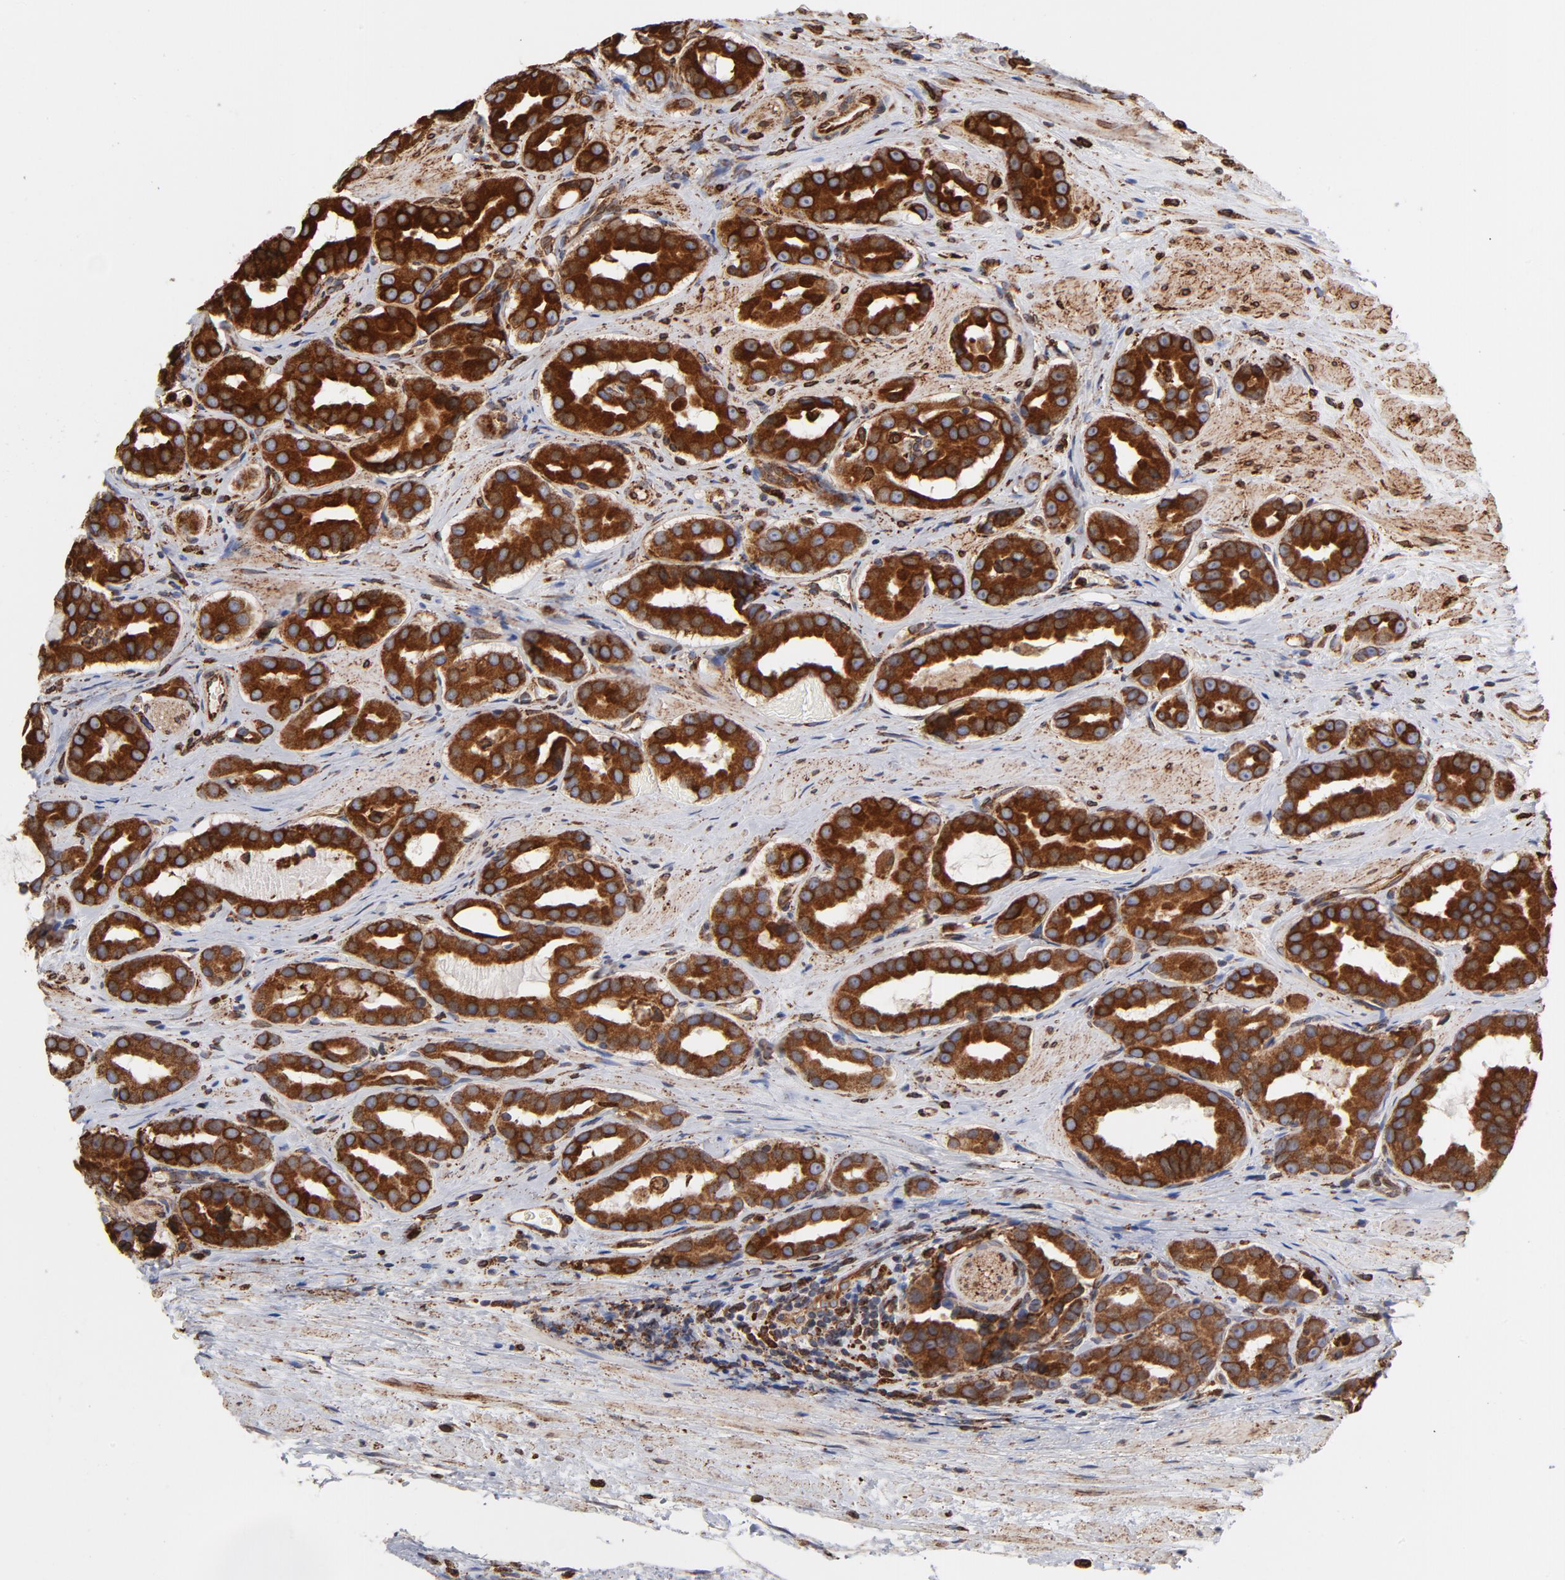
{"staining": {"intensity": "strong", "quantity": ">75%", "location": "cytoplasmic/membranous"}, "tissue": "prostate cancer", "cell_type": "Tumor cells", "image_type": "cancer", "snomed": [{"axis": "morphology", "description": "Adenocarcinoma, Low grade"}, {"axis": "topography", "description": "Prostate"}], "caption": "Protein staining shows strong cytoplasmic/membranous staining in approximately >75% of tumor cells in adenocarcinoma (low-grade) (prostate). Using DAB (3,3'-diaminobenzidine) (brown) and hematoxylin (blue) stains, captured at high magnification using brightfield microscopy.", "gene": "CANX", "patient": {"sex": "male", "age": 59}}